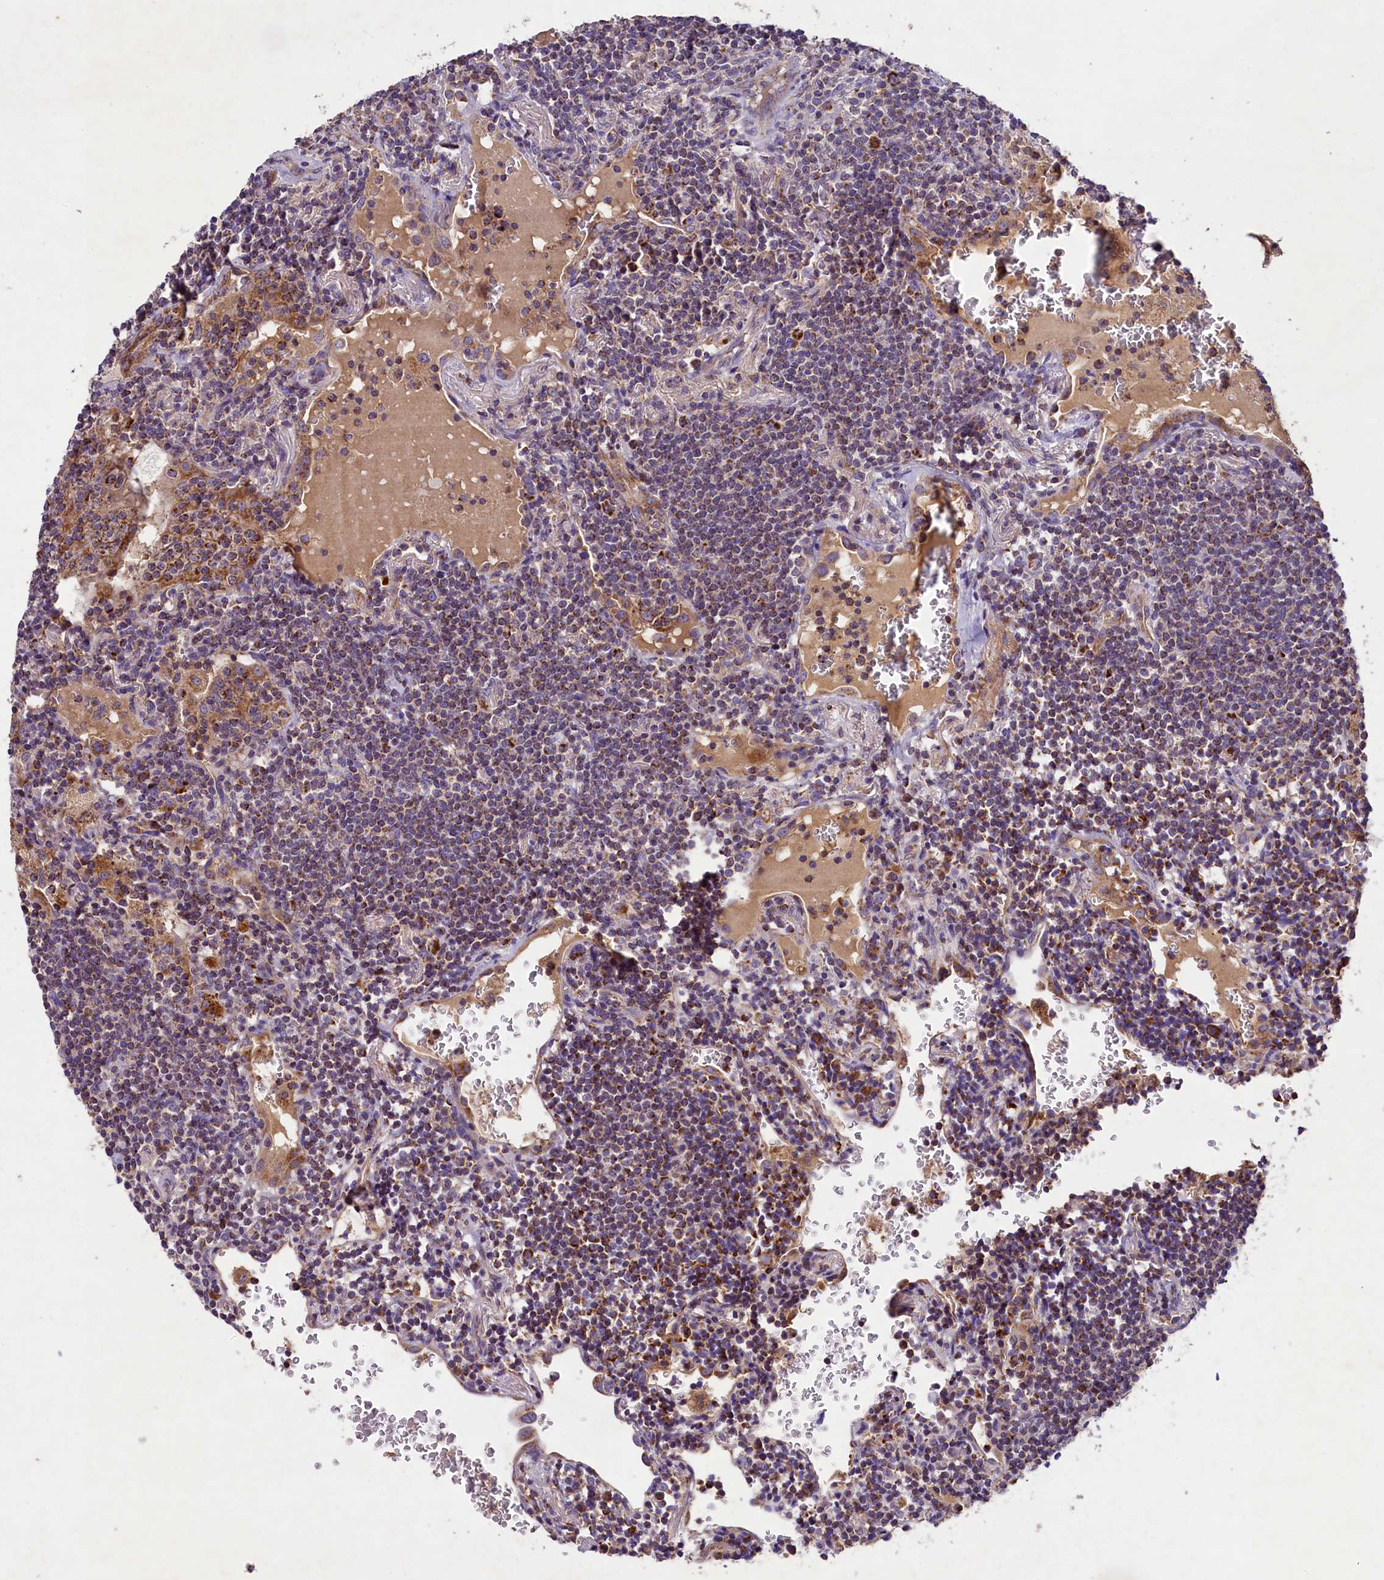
{"staining": {"intensity": "moderate", "quantity": "<25%", "location": "cytoplasmic/membranous"}, "tissue": "lymphoma", "cell_type": "Tumor cells", "image_type": "cancer", "snomed": [{"axis": "morphology", "description": "Malignant lymphoma, non-Hodgkin's type, Low grade"}, {"axis": "topography", "description": "Lung"}], "caption": "An image of human lymphoma stained for a protein demonstrates moderate cytoplasmic/membranous brown staining in tumor cells.", "gene": "PMPCB", "patient": {"sex": "female", "age": 71}}